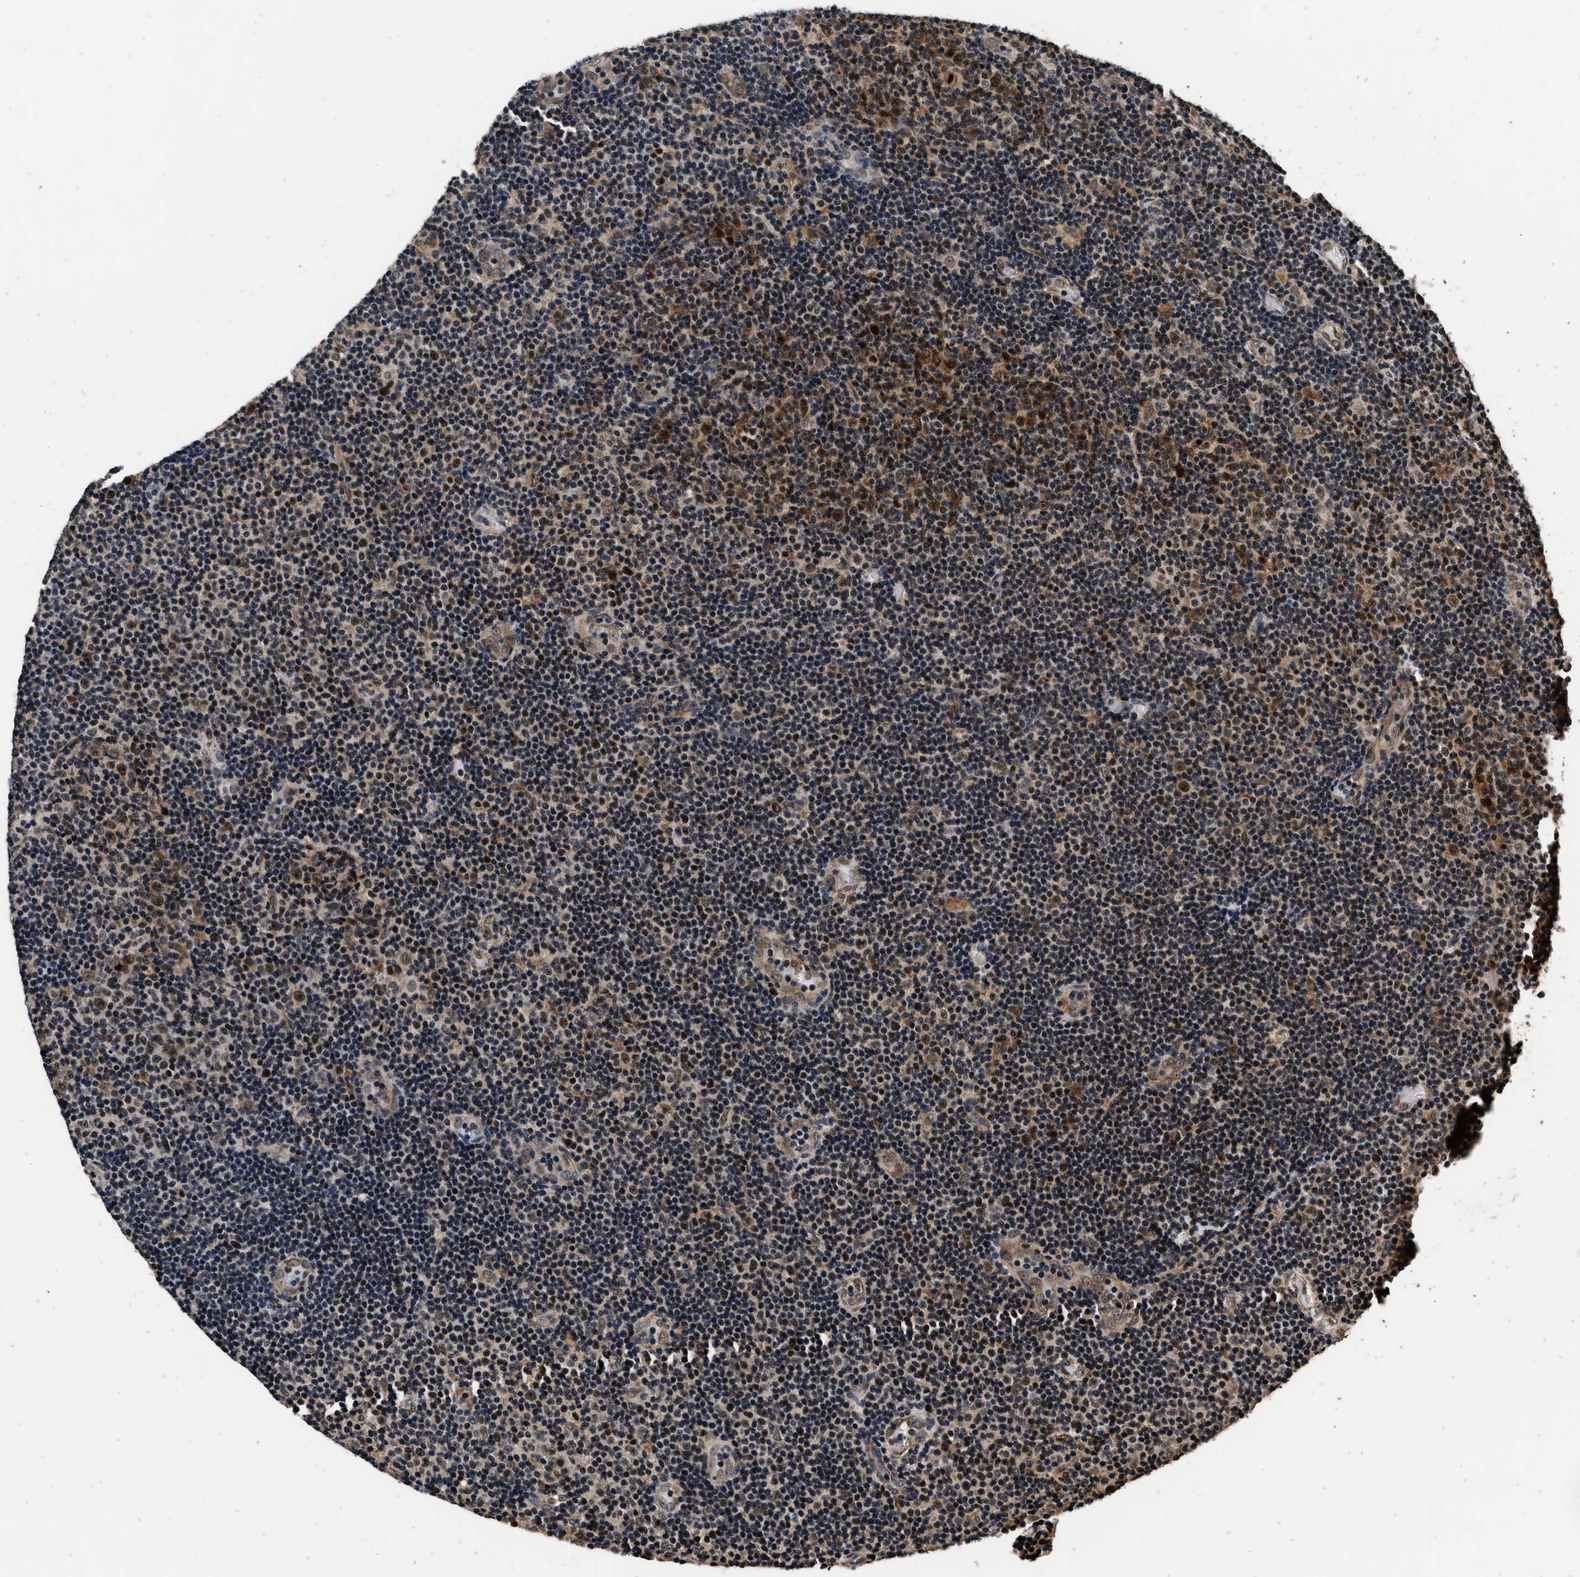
{"staining": {"intensity": "moderate", "quantity": "25%-75%", "location": "nuclear"}, "tissue": "lymphoma", "cell_type": "Tumor cells", "image_type": "cancer", "snomed": [{"axis": "morphology", "description": "Malignant lymphoma, non-Hodgkin's type, Low grade"}, {"axis": "topography", "description": "Lymph node"}], "caption": "Immunohistochemistry (IHC) of human lymphoma shows medium levels of moderate nuclear positivity in approximately 25%-75% of tumor cells.", "gene": "CSTF1", "patient": {"sex": "male", "age": 83}}